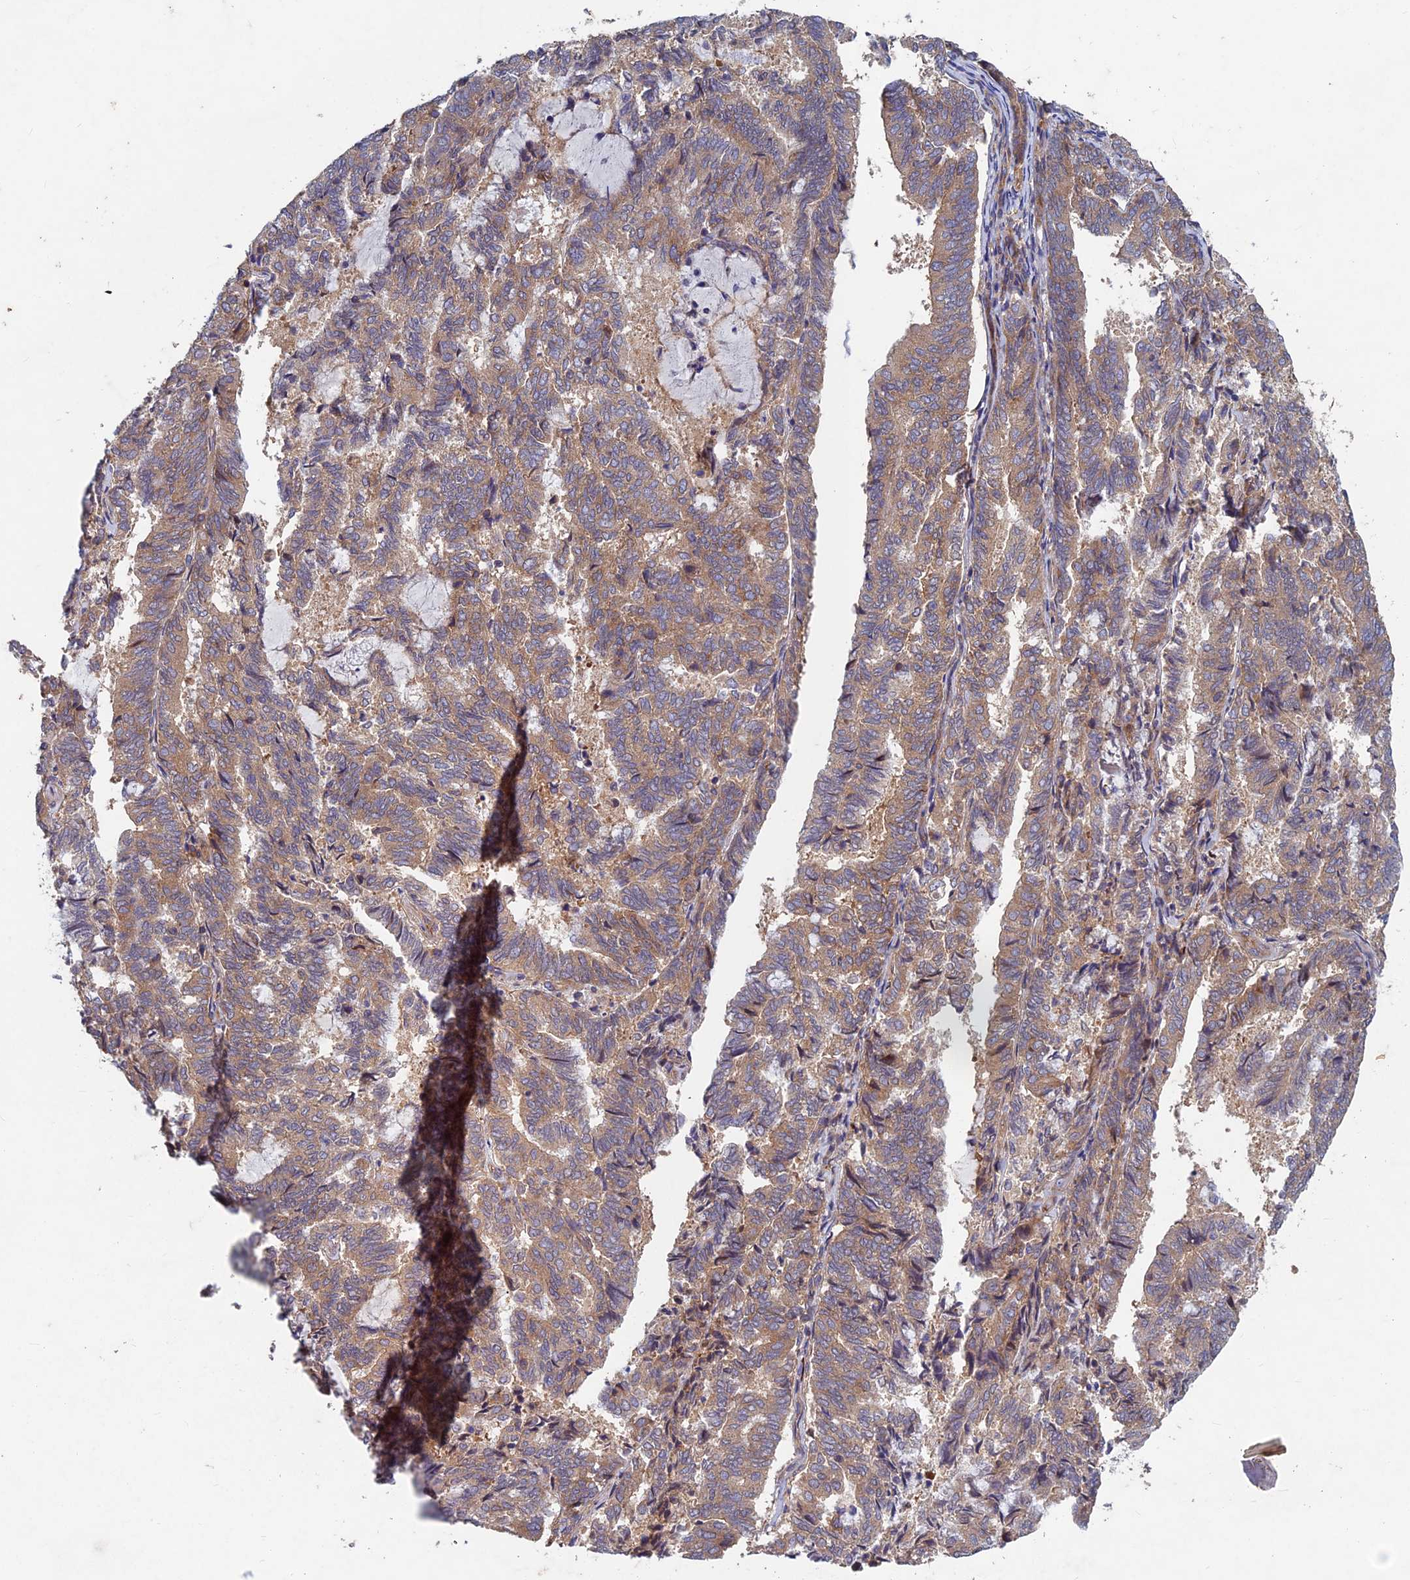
{"staining": {"intensity": "moderate", "quantity": ">75%", "location": "cytoplasmic/membranous"}, "tissue": "endometrial cancer", "cell_type": "Tumor cells", "image_type": "cancer", "snomed": [{"axis": "morphology", "description": "Adenocarcinoma, NOS"}, {"axis": "topography", "description": "Endometrium"}], "caption": "High-magnification brightfield microscopy of endometrial cancer (adenocarcinoma) stained with DAB (3,3'-diaminobenzidine) (brown) and counterstained with hematoxylin (blue). tumor cells exhibit moderate cytoplasmic/membranous expression is seen in about>75% of cells. (IHC, brightfield microscopy, high magnification).", "gene": "NCAPG", "patient": {"sex": "female", "age": 80}}